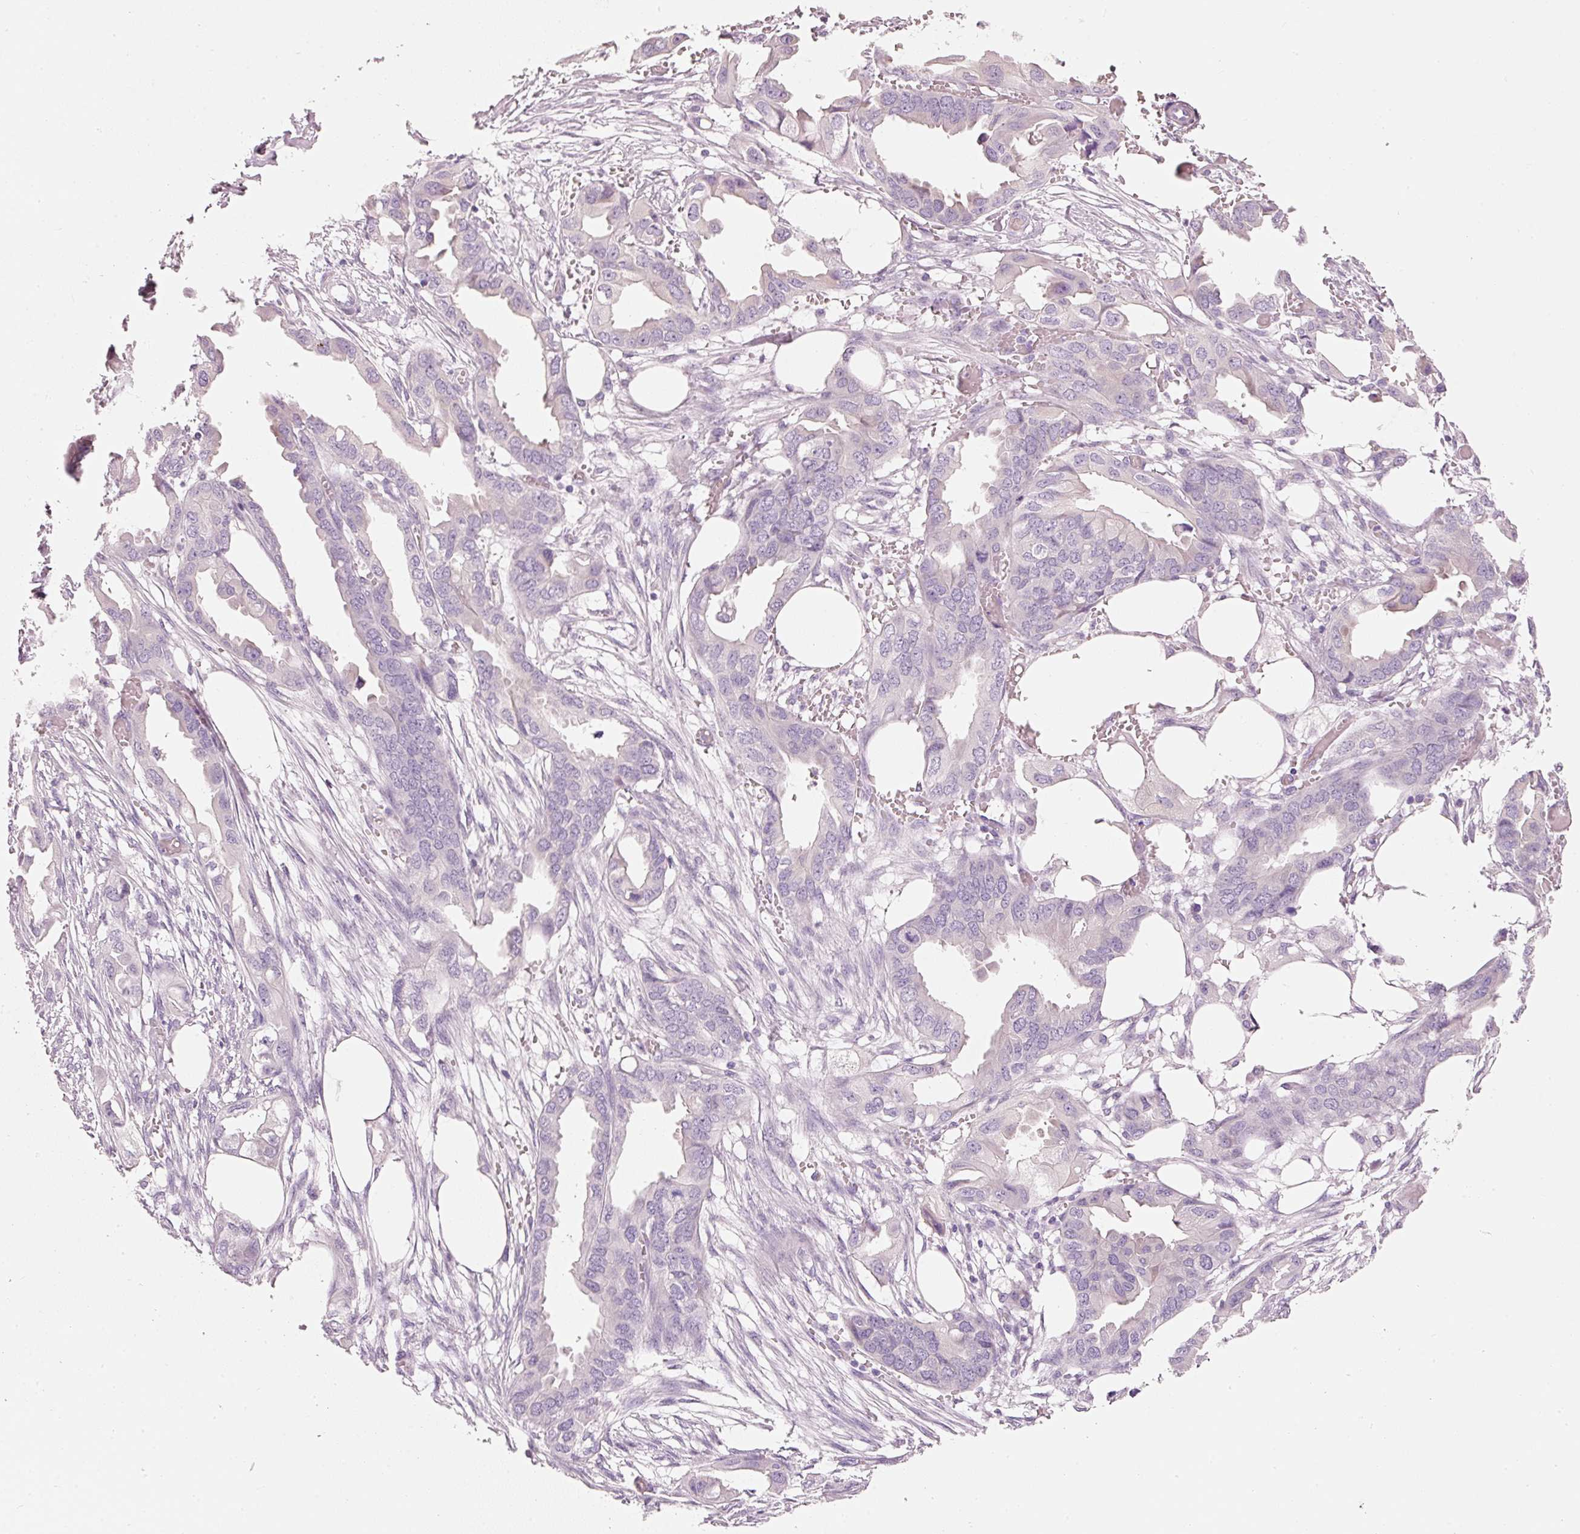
{"staining": {"intensity": "negative", "quantity": "none", "location": "none"}, "tissue": "endometrial cancer", "cell_type": "Tumor cells", "image_type": "cancer", "snomed": [{"axis": "morphology", "description": "Adenocarcinoma, NOS"}, {"axis": "morphology", "description": "Adenocarcinoma, metastatic, NOS"}, {"axis": "topography", "description": "Adipose tissue"}, {"axis": "topography", "description": "Endometrium"}], "caption": "This is a image of immunohistochemistry staining of endometrial adenocarcinoma, which shows no staining in tumor cells. (Brightfield microscopy of DAB (3,3'-diaminobenzidine) immunohistochemistry (IHC) at high magnification).", "gene": "PDXDC1", "patient": {"sex": "female", "age": 67}}